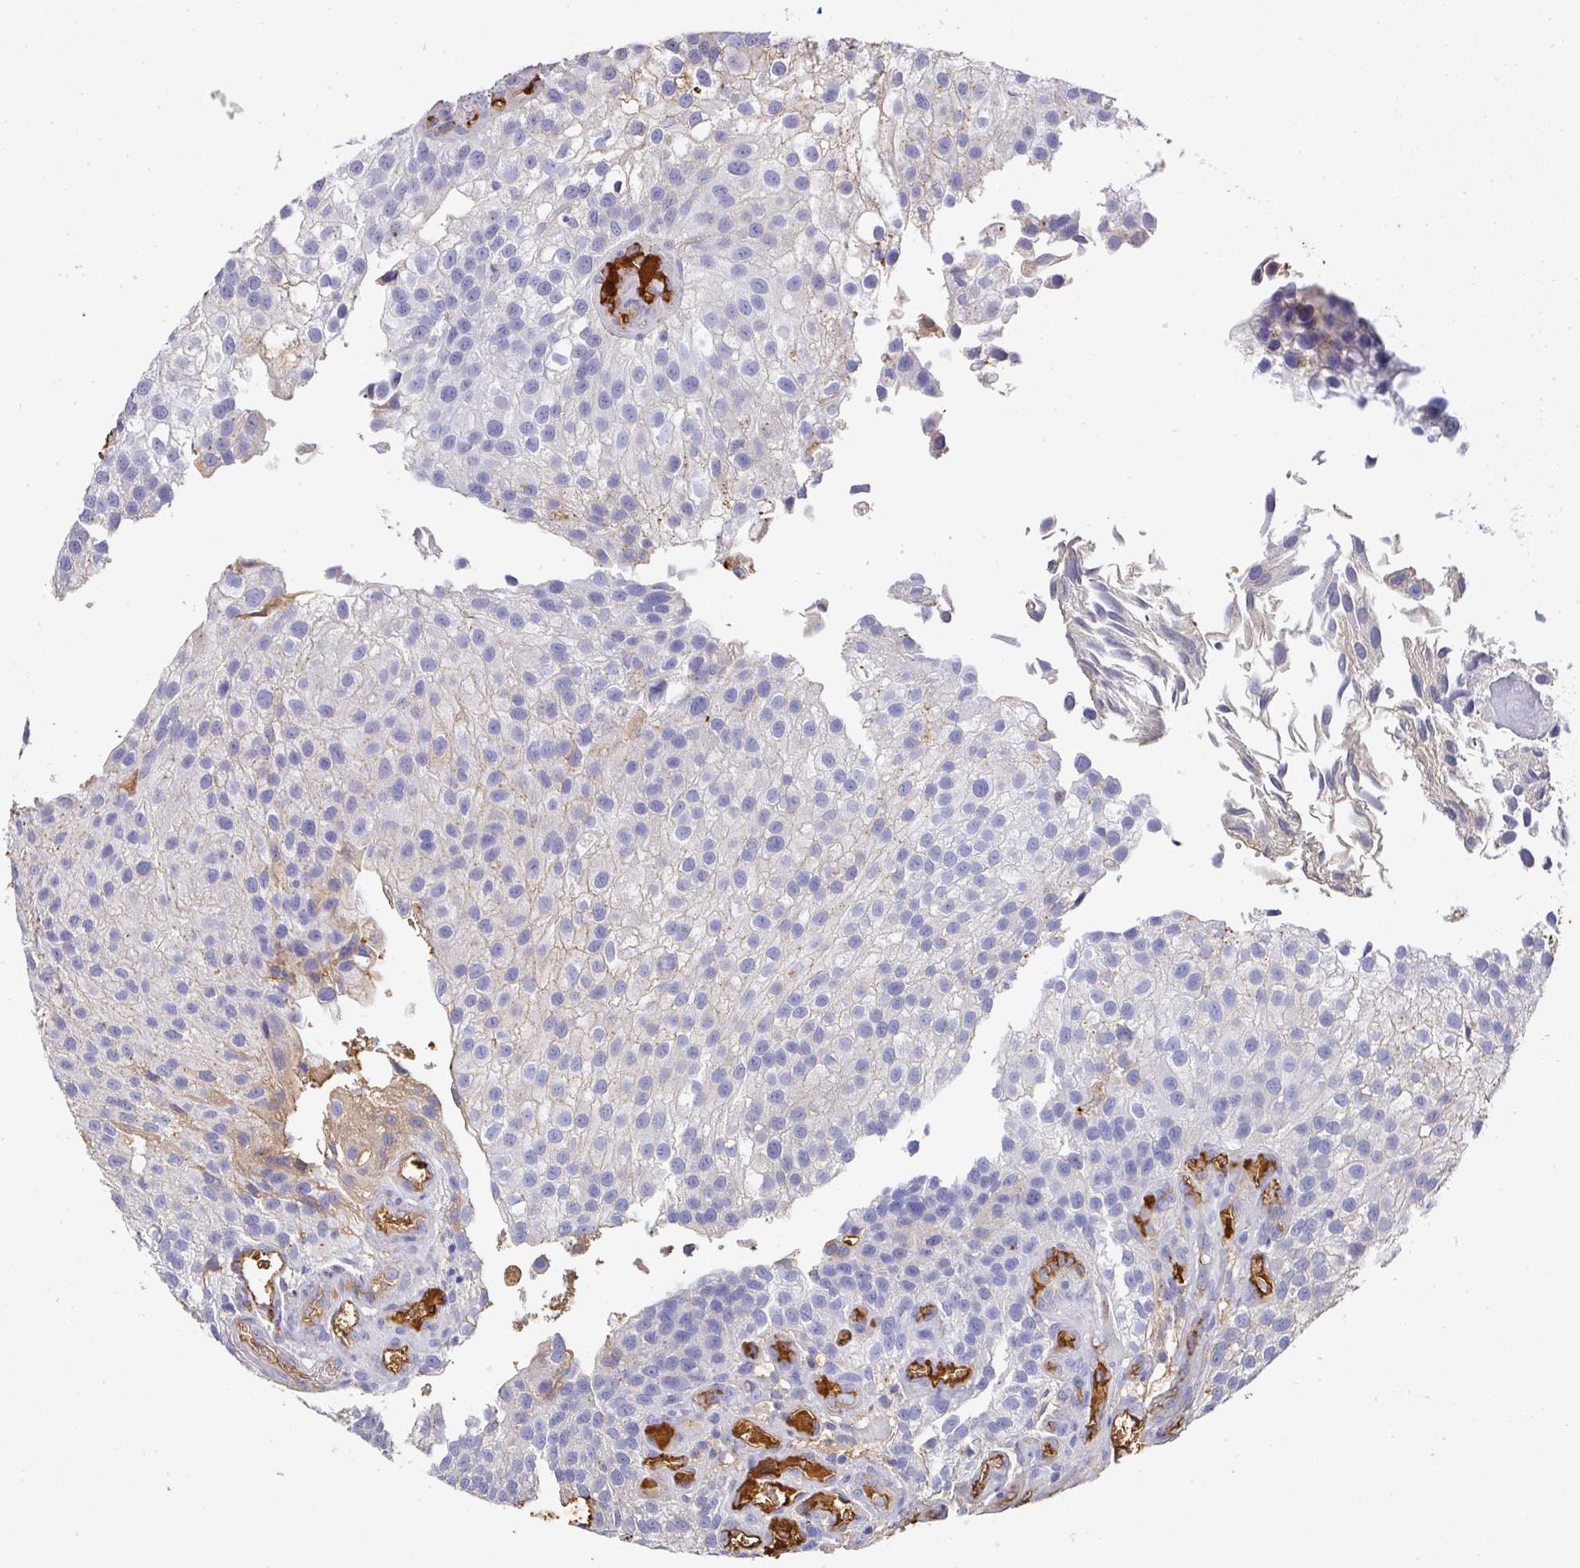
{"staining": {"intensity": "negative", "quantity": "none", "location": "none"}, "tissue": "urothelial cancer", "cell_type": "Tumor cells", "image_type": "cancer", "snomed": [{"axis": "morphology", "description": "Urothelial carcinoma, NOS"}, {"axis": "topography", "description": "Urinary bladder"}], "caption": "The photomicrograph exhibits no staining of tumor cells in urothelial cancer.", "gene": "ALB", "patient": {"sex": "male", "age": 87}}